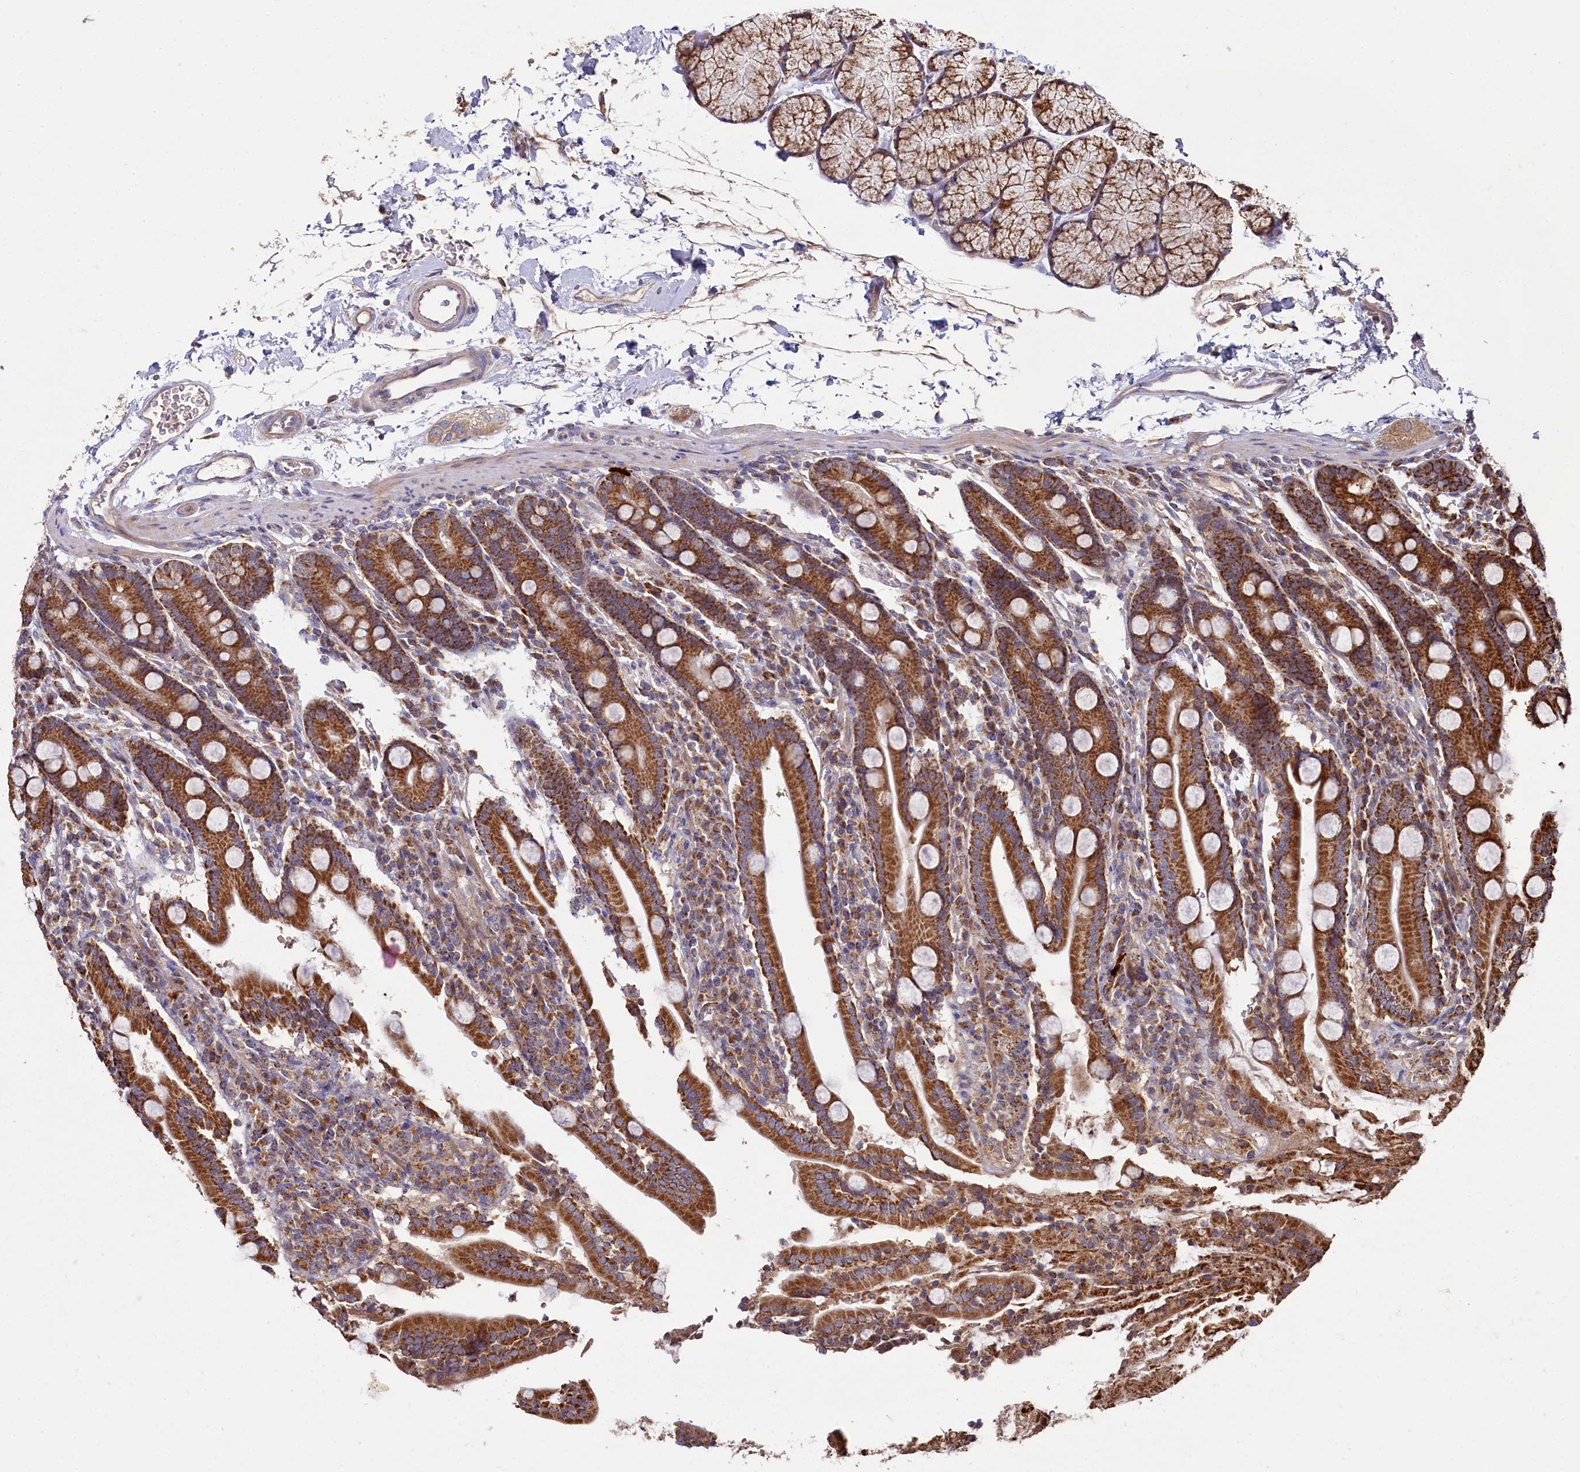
{"staining": {"intensity": "strong", "quantity": ">75%", "location": "cytoplasmic/membranous"}, "tissue": "duodenum", "cell_type": "Glandular cells", "image_type": "normal", "snomed": [{"axis": "morphology", "description": "Normal tissue, NOS"}, {"axis": "topography", "description": "Duodenum"}], "caption": "Duodenum stained with DAB immunohistochemistry shows high levels of strong cytoplasmic/membranous expression in approximately >75% of glandular cells. (DAB IHC with brightfield microscopy, high magnification).", "gene": "HAUS2", "patient": {"sex": "male", "age": 35}}